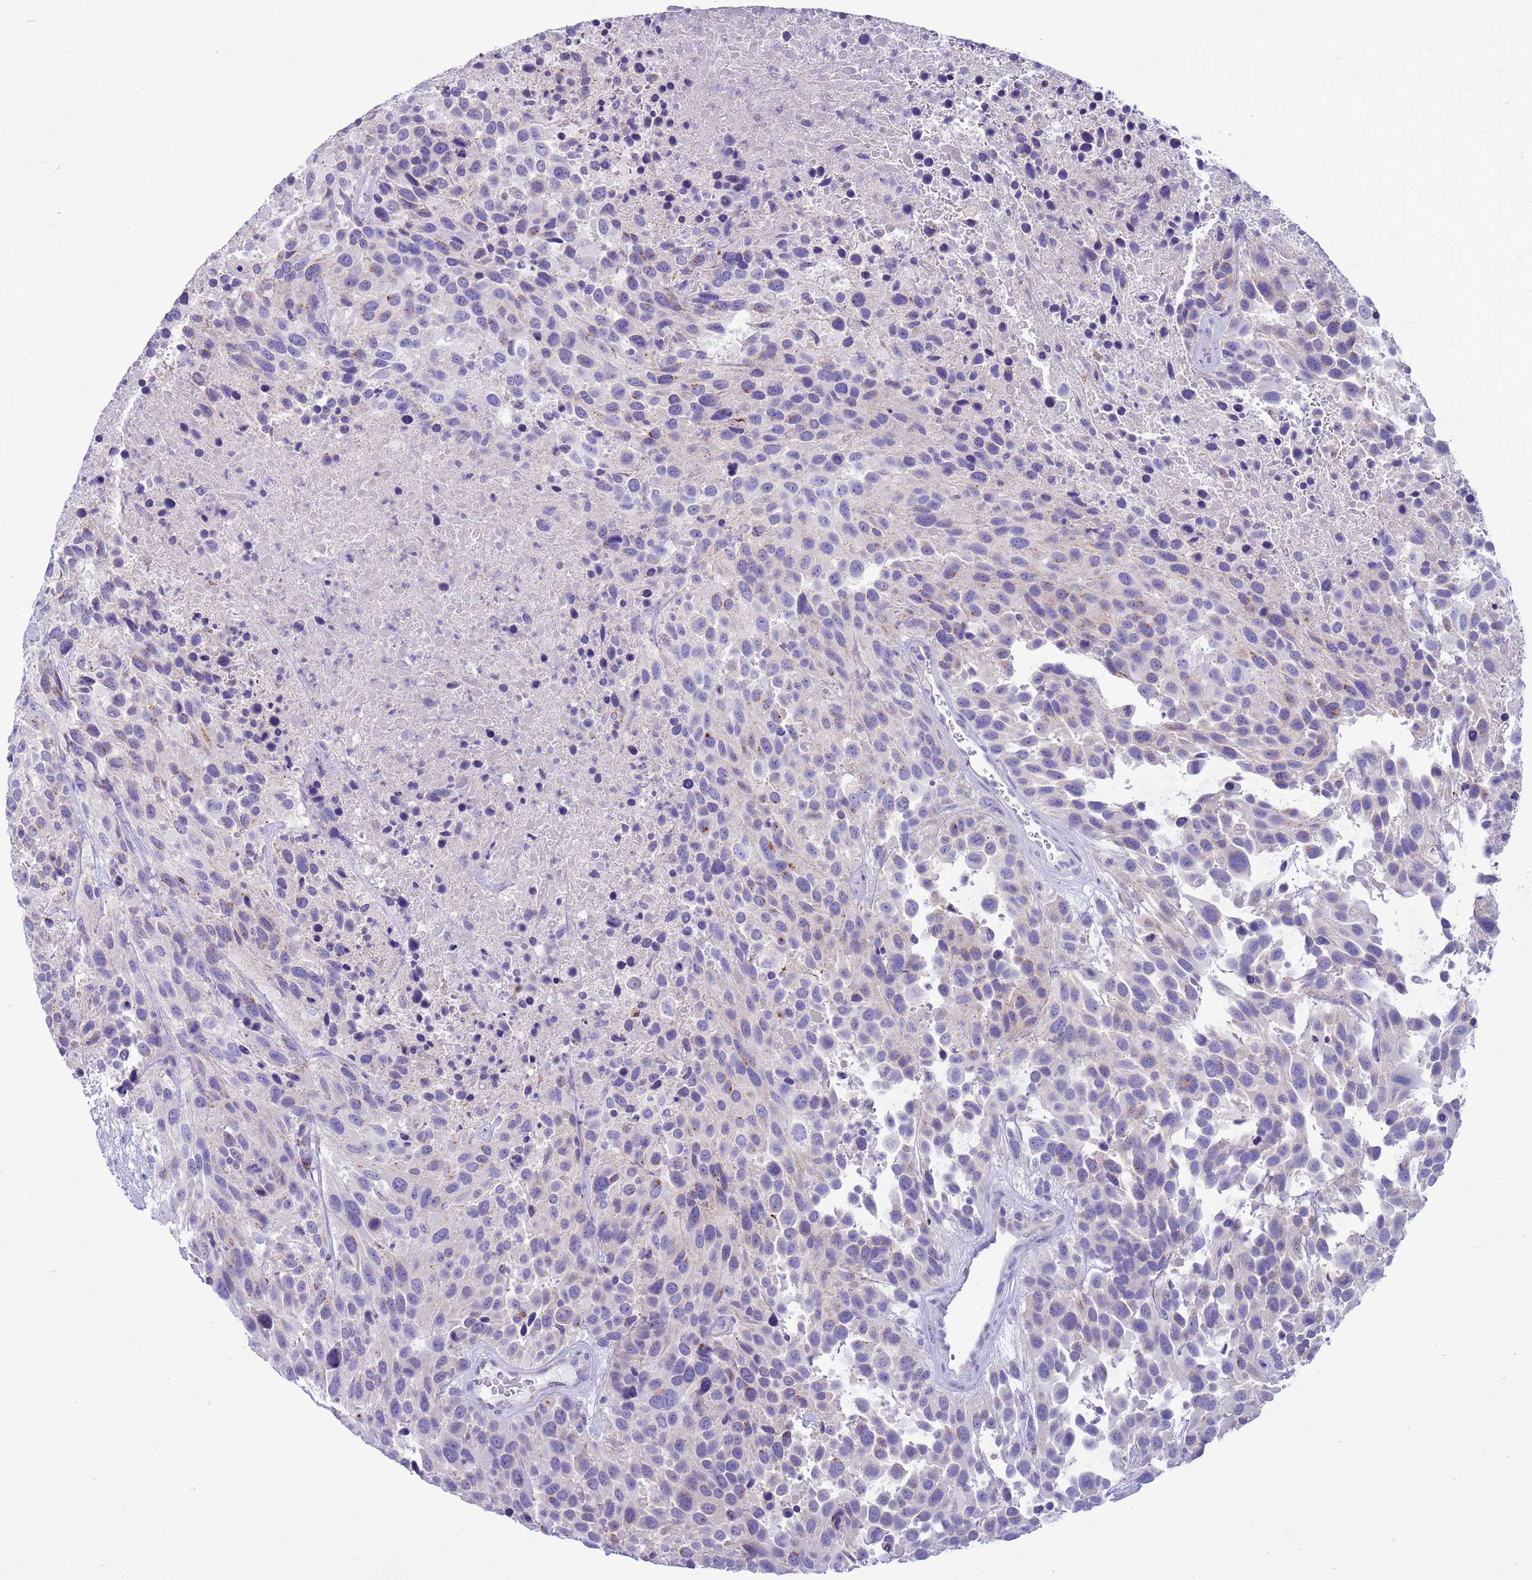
{"staining": {"intensity": "negative", "quantity": "none", "location": "none"}, "tissue": "urothelial cancer", "cell_type": "Tumor cells", "image_type": "cancer", "snomed": [{"axis": "morphology", "description": "Urothelial carcinoma, High grade"}, {"axis": "topography", "description": "Urinary bladder"}], "caption": "Immunohistochemistry (IHC) micrograph of neoplastic tissue: urothelial carcinoma (high-grade) stained with DAB (3,3'-diaminobenzidine) shows no significant protein positivity in tumor cells. The staining was performed using DAB (3,3'-diaminobenzidine) to visualize the protein expression in brown, while the nuclei were stained in blue with hematoxylin (Magnification: 20x).", "gene": "PDE10A", "patient": {"sex": "female", "age": 70}}